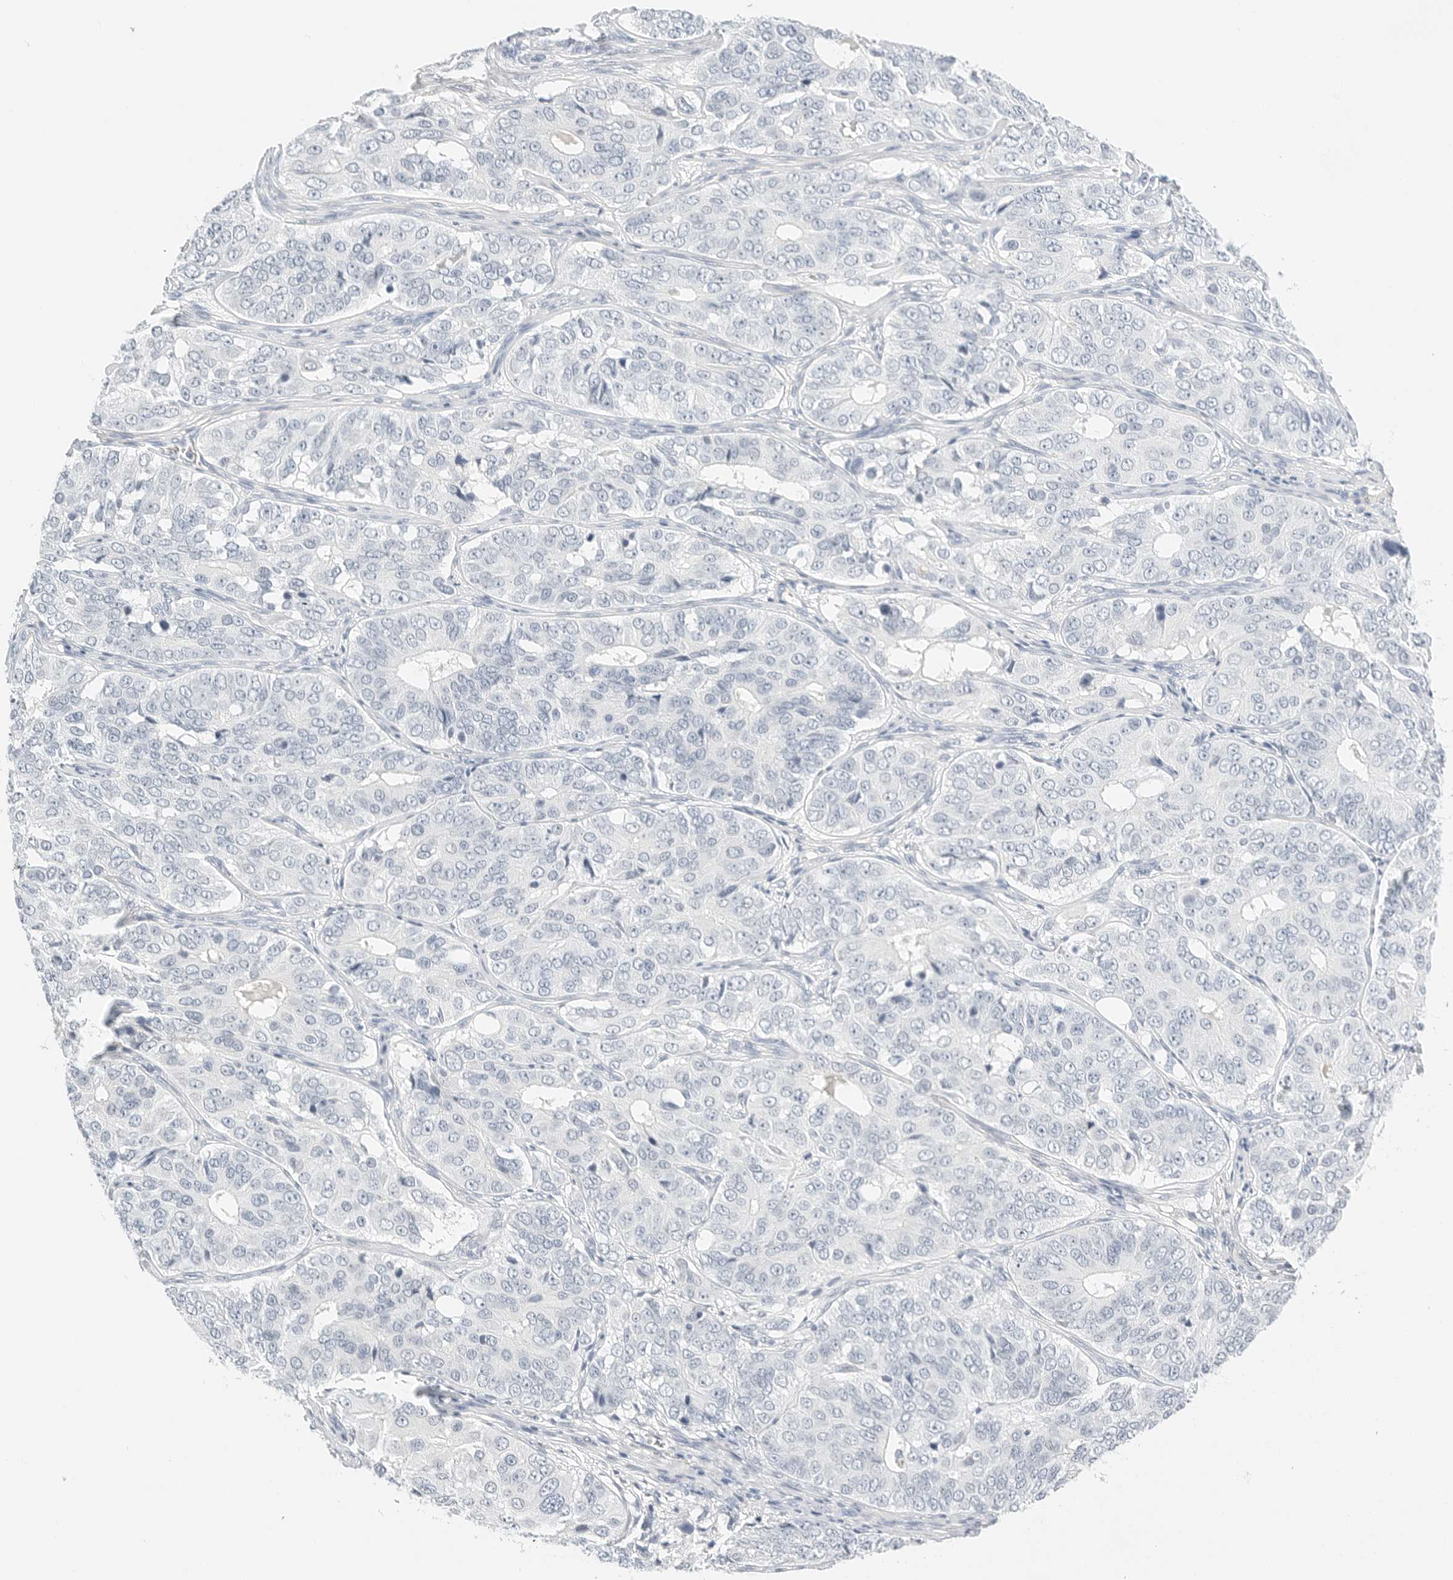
{"staining": {"intensity": "negative", "quantity": "none", "location": "none"}, "tissue": "ovarian cancer", "cell_type": "Tumor cells", "image_type": "cancer", "snomed": [{"axis": "morphology", "description": "Carcinoma, endometroid"}, {"axis": "topography", "description": "Ovary"}], "caption": "Immunohistochemistry micrograph of neoplastic tissue: ovarian cancer stained with DAB reveals no significant protein staining in tumor cells. Nuclei are stained in blue.", "gene": "PKDCC", "patient": {"sex": "female", "age": 51}}